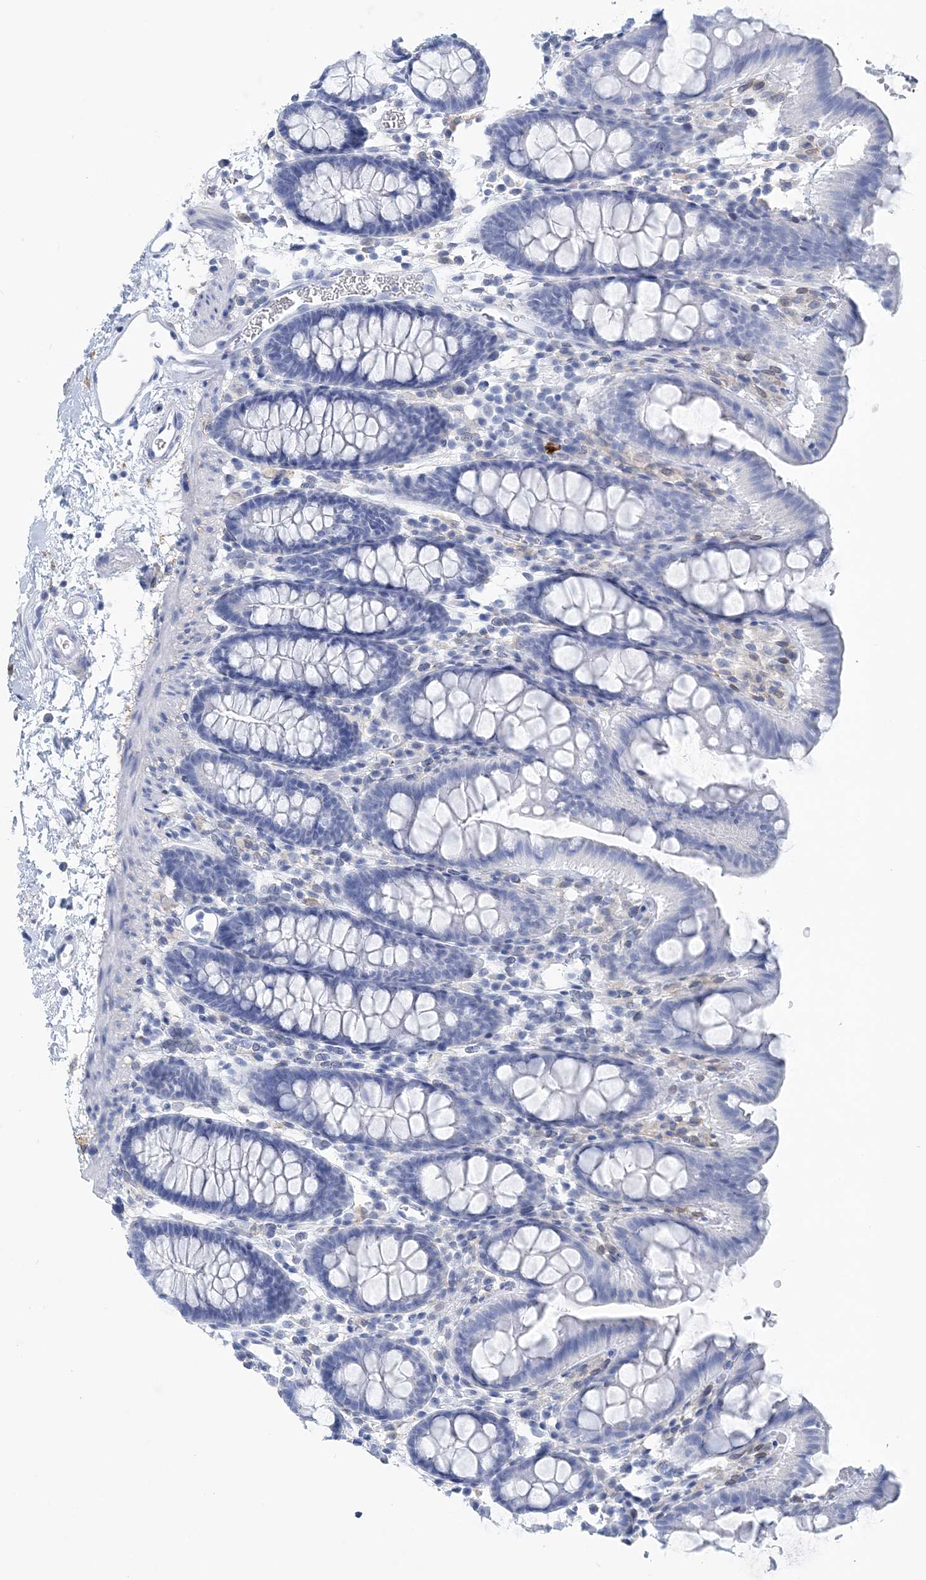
{"staining": {"intensity": "negative", "quantity": "none", "location": "none"}, "tissue": "colon", "cell_type": "Endothelial cells", "image_type": "normal", "snomed": [{"axis": "morphology", "description": "Normal tissue, NOS"}, {"axis": "topography", "description": "Colon"}], "caption": "Endothelial cells show no significant protein staining in benign colon.", "gene": "NKX6", "patient": {"sex": "male", "age": 75}}